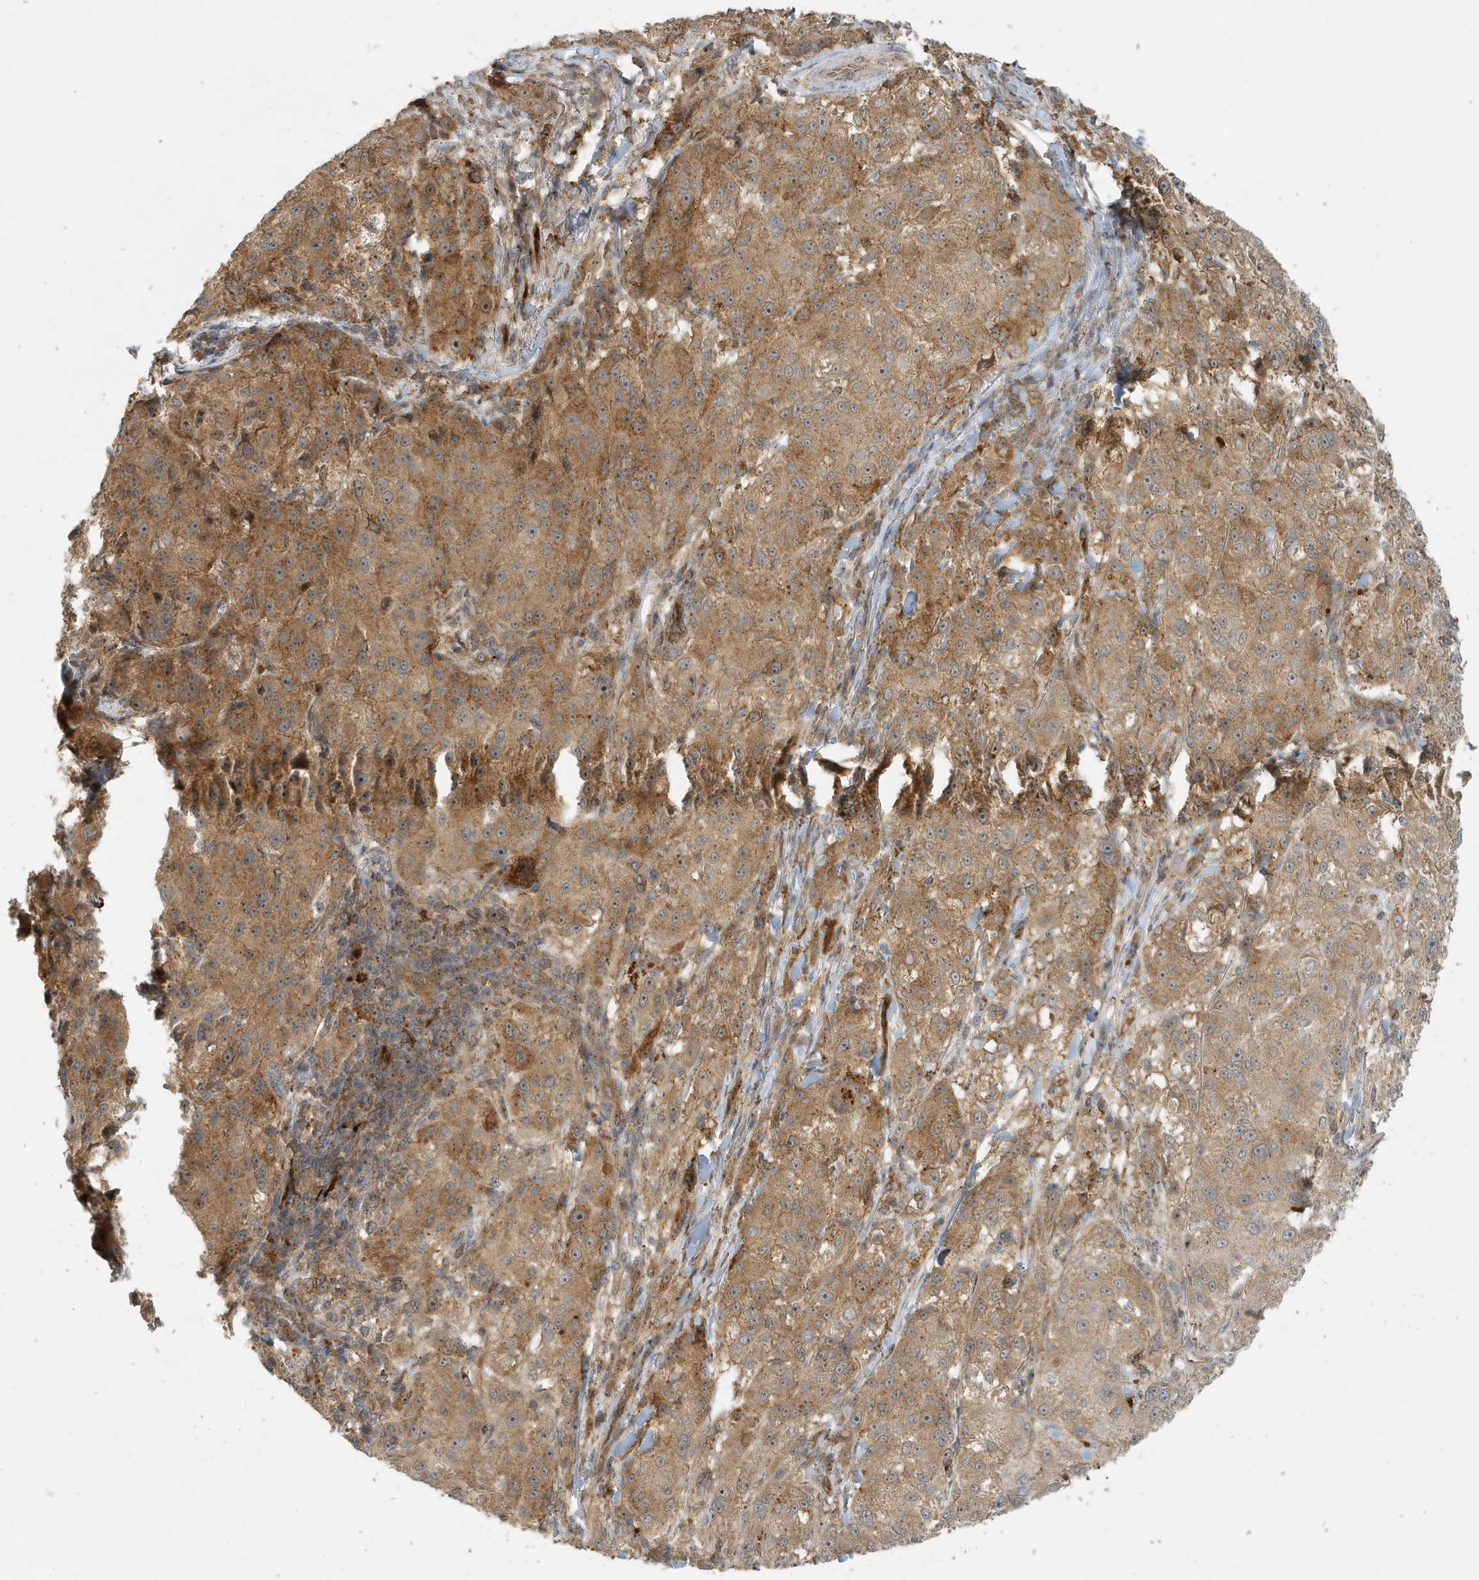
{"staining": {"intensity": "moderate", "quantity": "25%-75%", "location": "cytoplasmic/membranous,nuclear"}, "tissue": "melanoma", "cell_type": "Tumor cells", "image_type": "cancer", "snomed": [{"axis": "morphology", "description": "Necrosis, NOS"}, {"axis": "morphology", "description": "Malignant melanoma, NOS"}, {"axis": "topography", "description": "Skin"}], "caption": "Immunohistochemical staining of human melanoma exhibits medium levels of moderate cytoplasmic/membranous and nuclear positivity in about 25%-75% of tumor cells.", "gene": "FYCO1", "patient": {"sex": "female", "age": 87}}